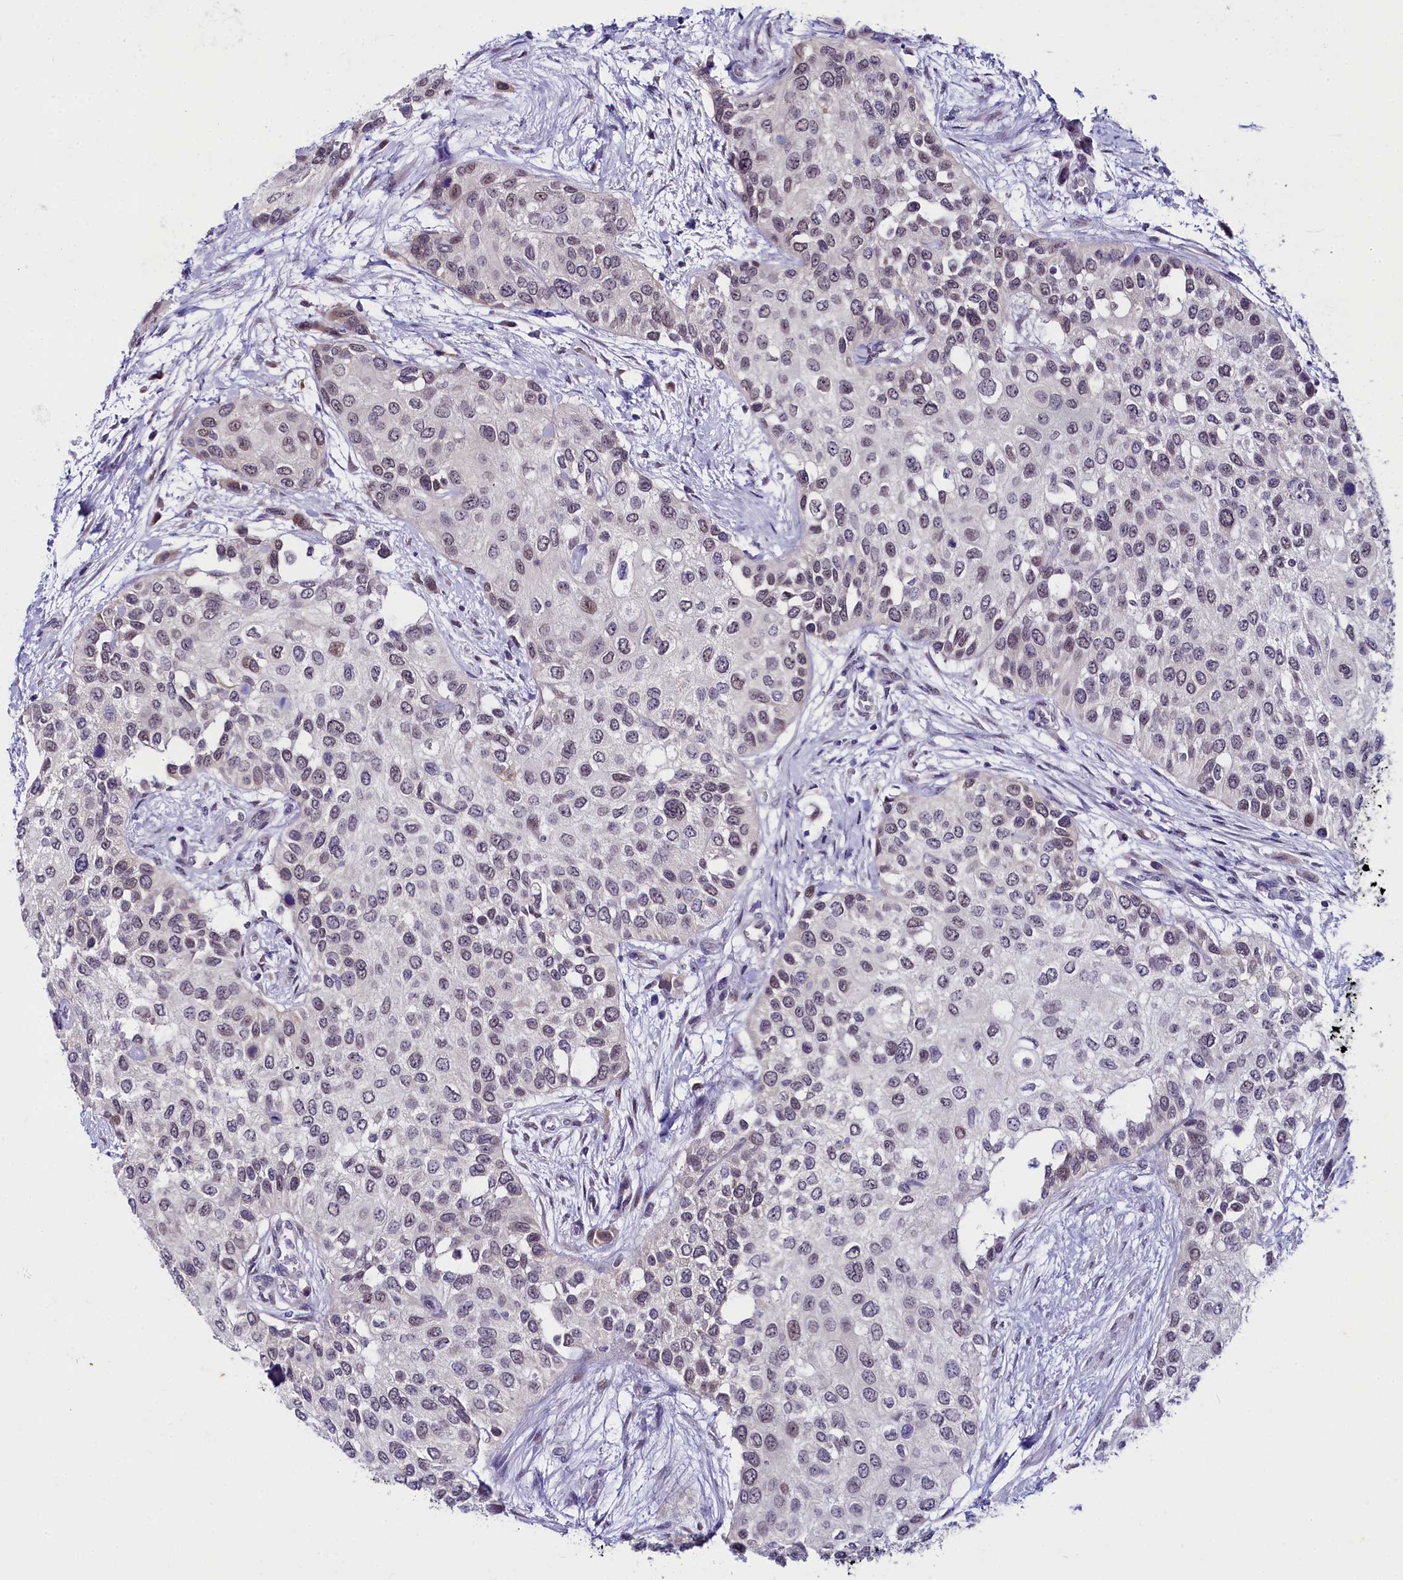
{"staining": {"intensity": "weak", "quantity": "25%-75%", "location": "nuclear"}, "tissue": "urothelial cancer", "cell_type": "Tumor cells", "image_type": "cancer", "snomed": [{"axis": "morphology", "description": "Normal tissue, NOS"}, {"axis": "morphology", "description": "Urothelial carcinoma, High grade"}, {"axis": "topography", "description": "Vascular tissue"}, {"axis": "topography", "description": "Urinary bladder"}], "caption": "Brown immunohistochemical staining in urothelial carcinoma (high-grade) shows weak nuclear expression in approximately 25%-75% of tumor cells.", "gene": "OSGEP", "patient": {"sex": "female", "age": 56}}